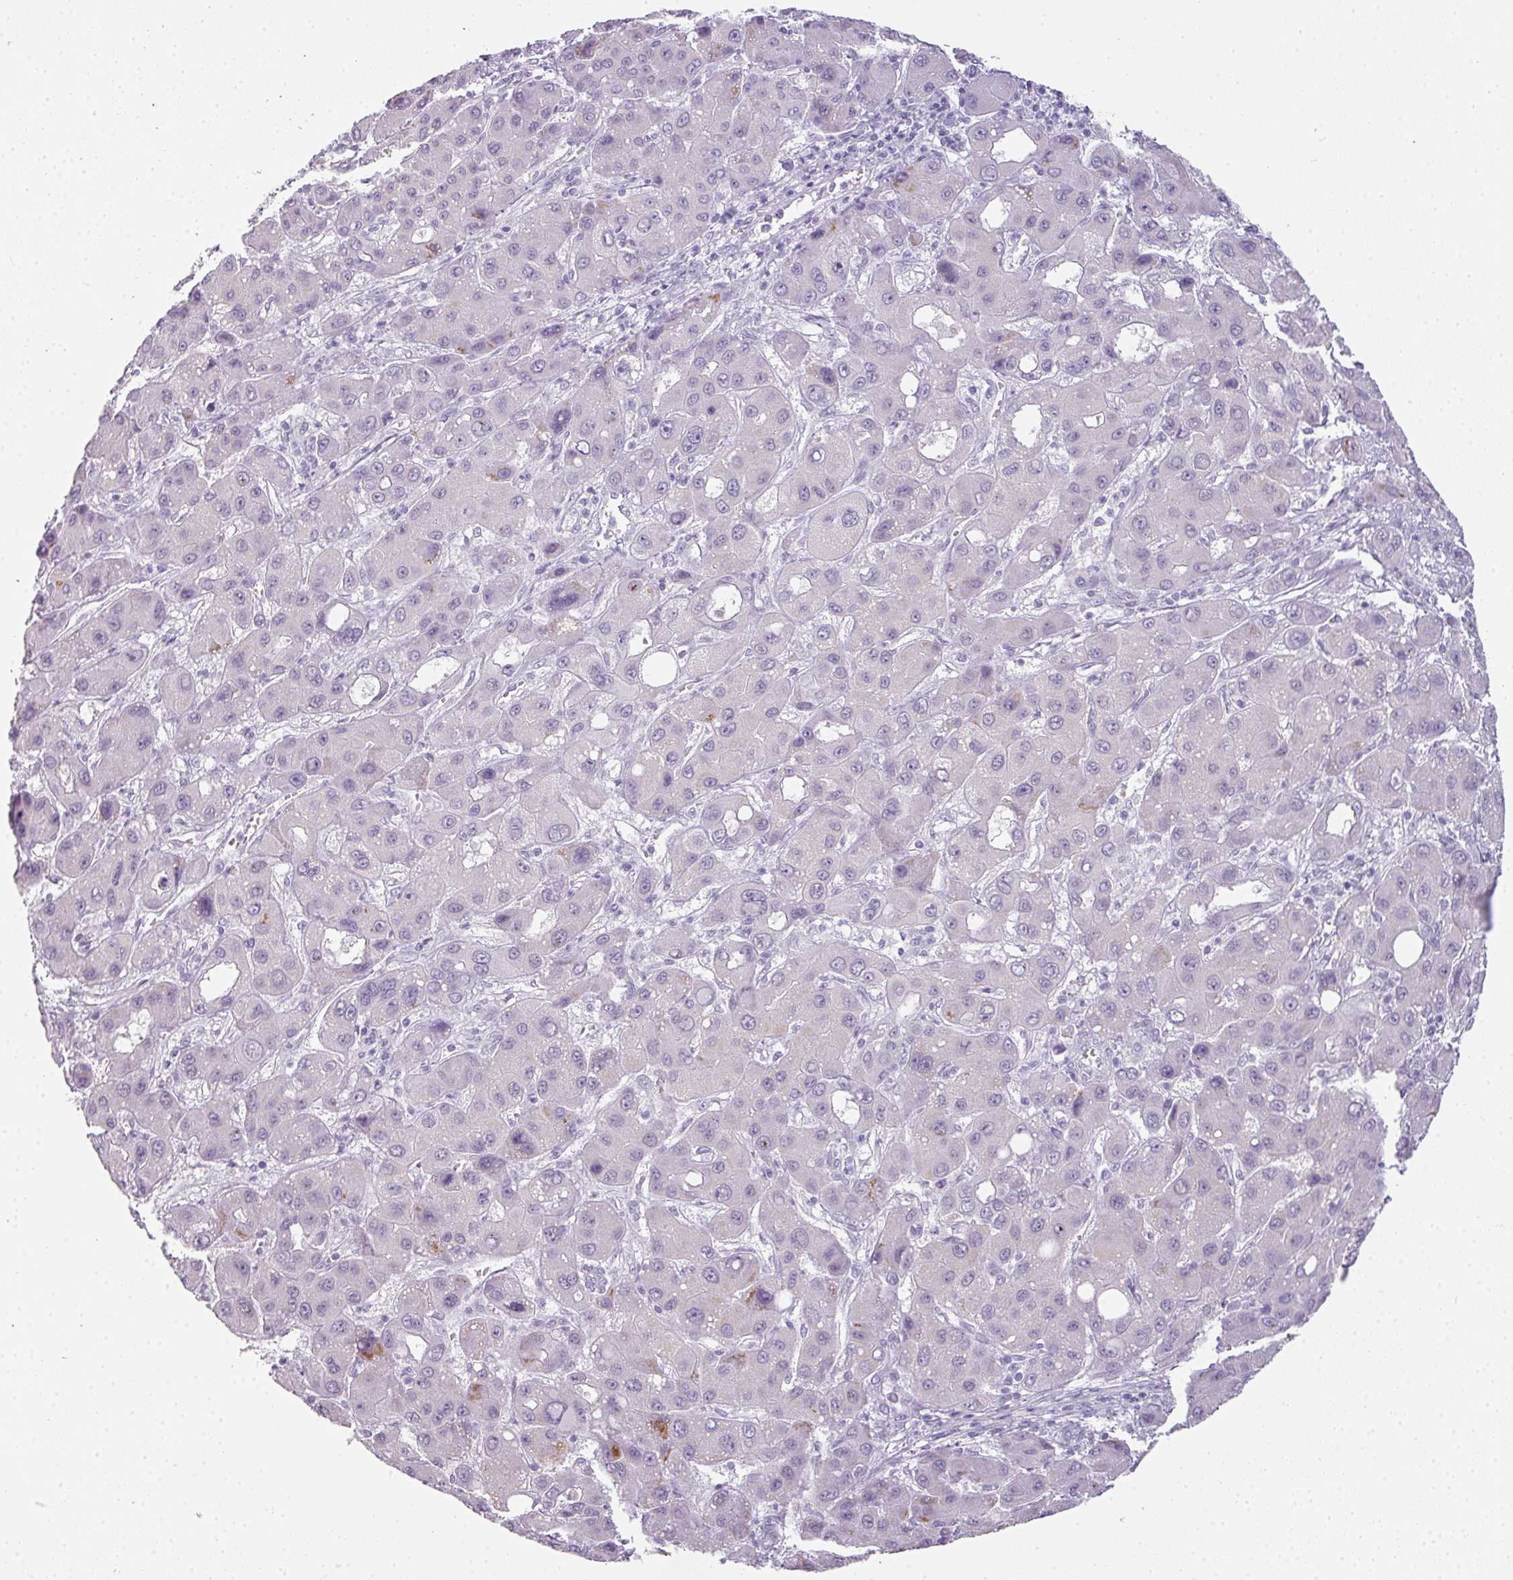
{"staining": {"intensity": "negative", "quantity": "none", "location": "none"}, "tissue": "liver cancer", "cell_type": "Tumor cells", "image_type": "cancer", "snomed": [{"axis": "morphology", "description": "Carcinoma, Hepatocellular, NOS"}, {"axis": "topography", "description": "Liver"}], "caption": "Image shows no protein staining in tumor cells of liver cancer tissue.", "gene": "RBMY1F", "patient": {"sex": "male", "age": 55}}